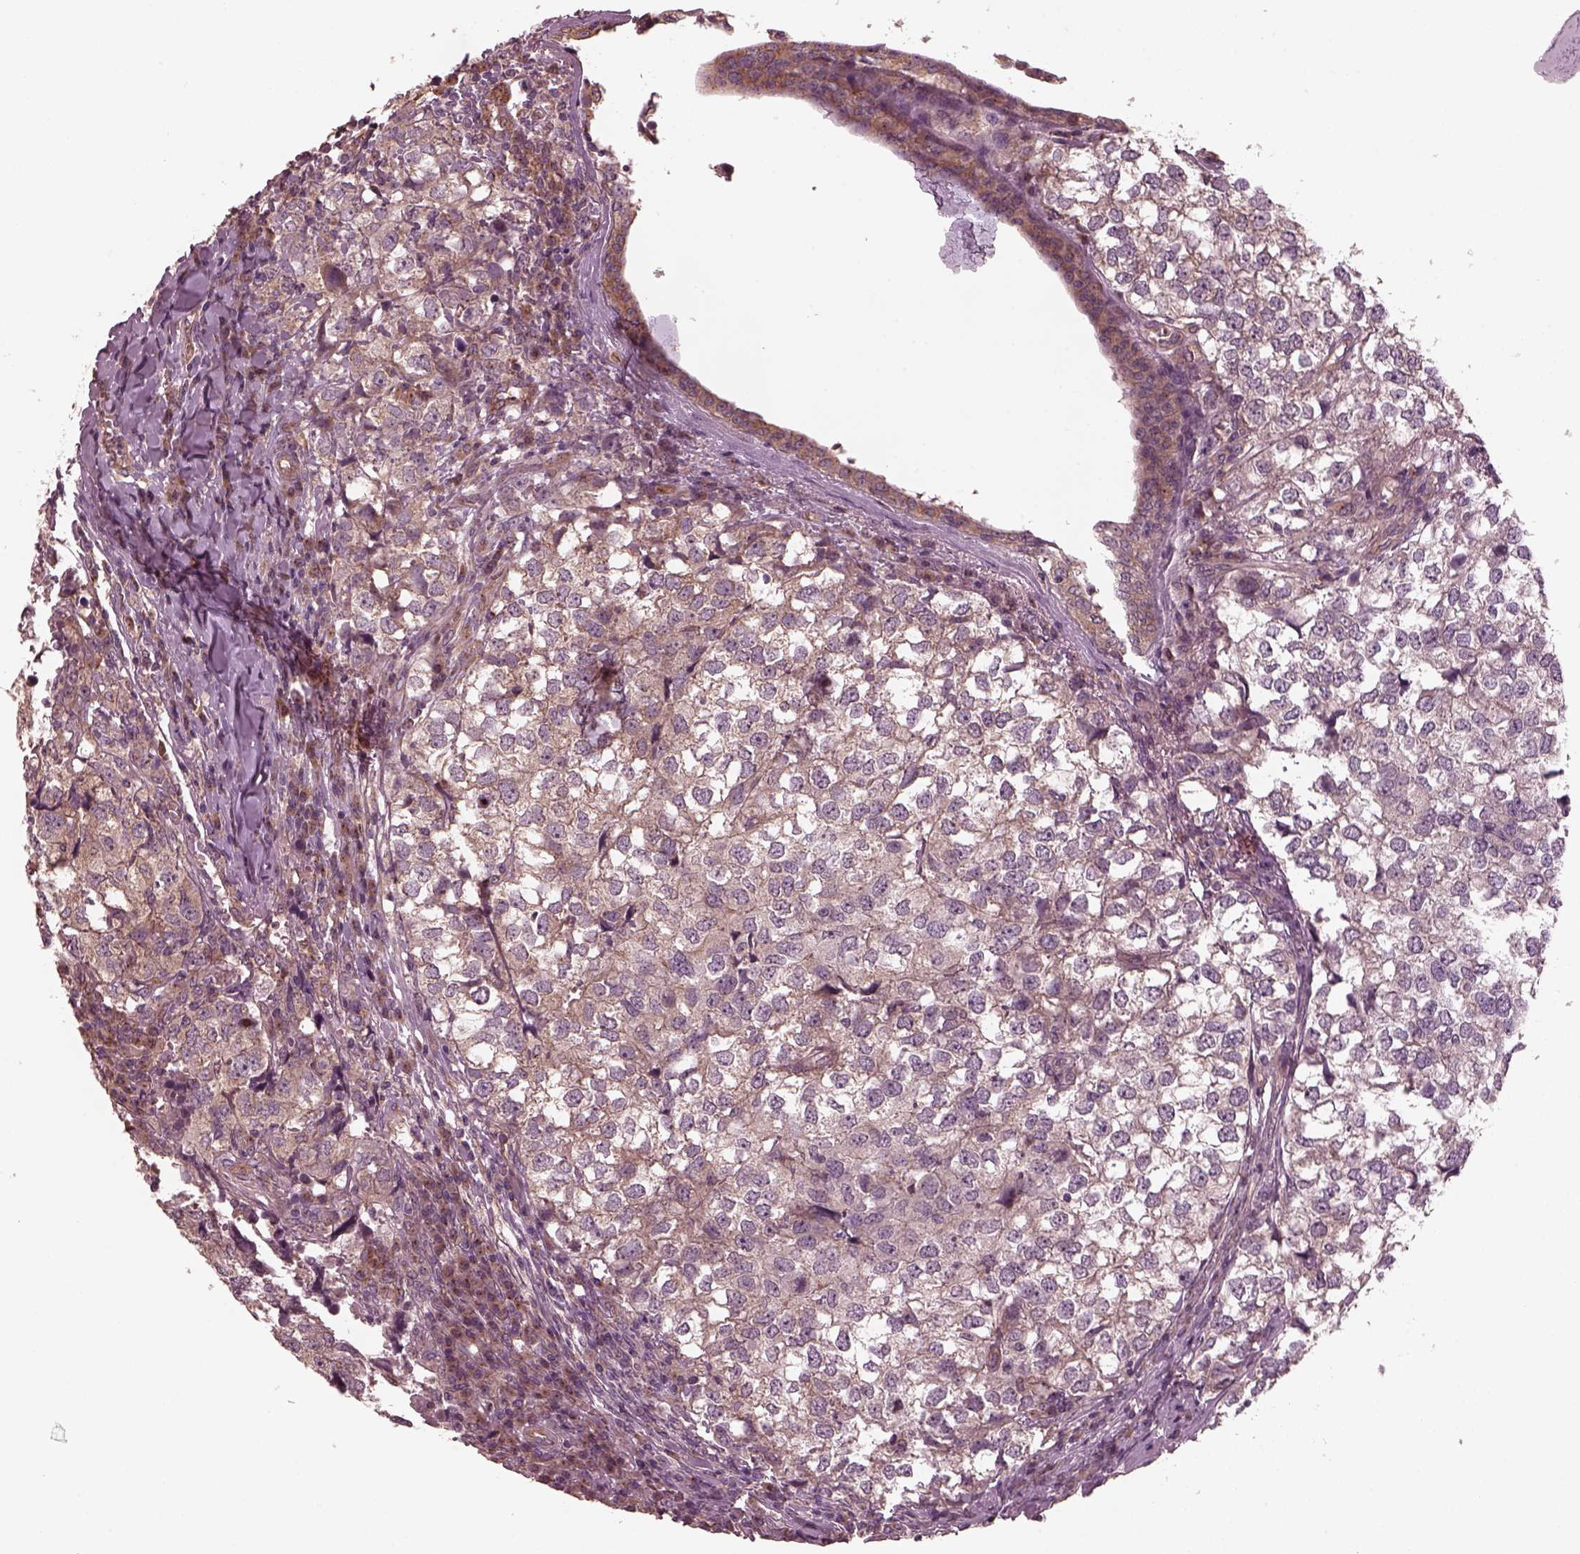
{"staining": {"intensity": "weak", "quantity": ">75%", "location": "cytoplasmic/membranous"}, "tissue": "breast cancer", "cell_type": "Tumor cells", "image_type": "cancer", "snomed": [{"axis": "morphology", "description": "Duct carcinoma"}, {"axis": "topography", "description": "Breast"}], "caption": "This photomicrograph shows immunohistochemistry (IHC) staining of human invasive ductal carcinoma (breast), with low weak cytoplasmic/membranous staining in approximately >75% of tumor cells.", "gene": "TUBG1", "patient": {"sex": "female", "age": 30}}